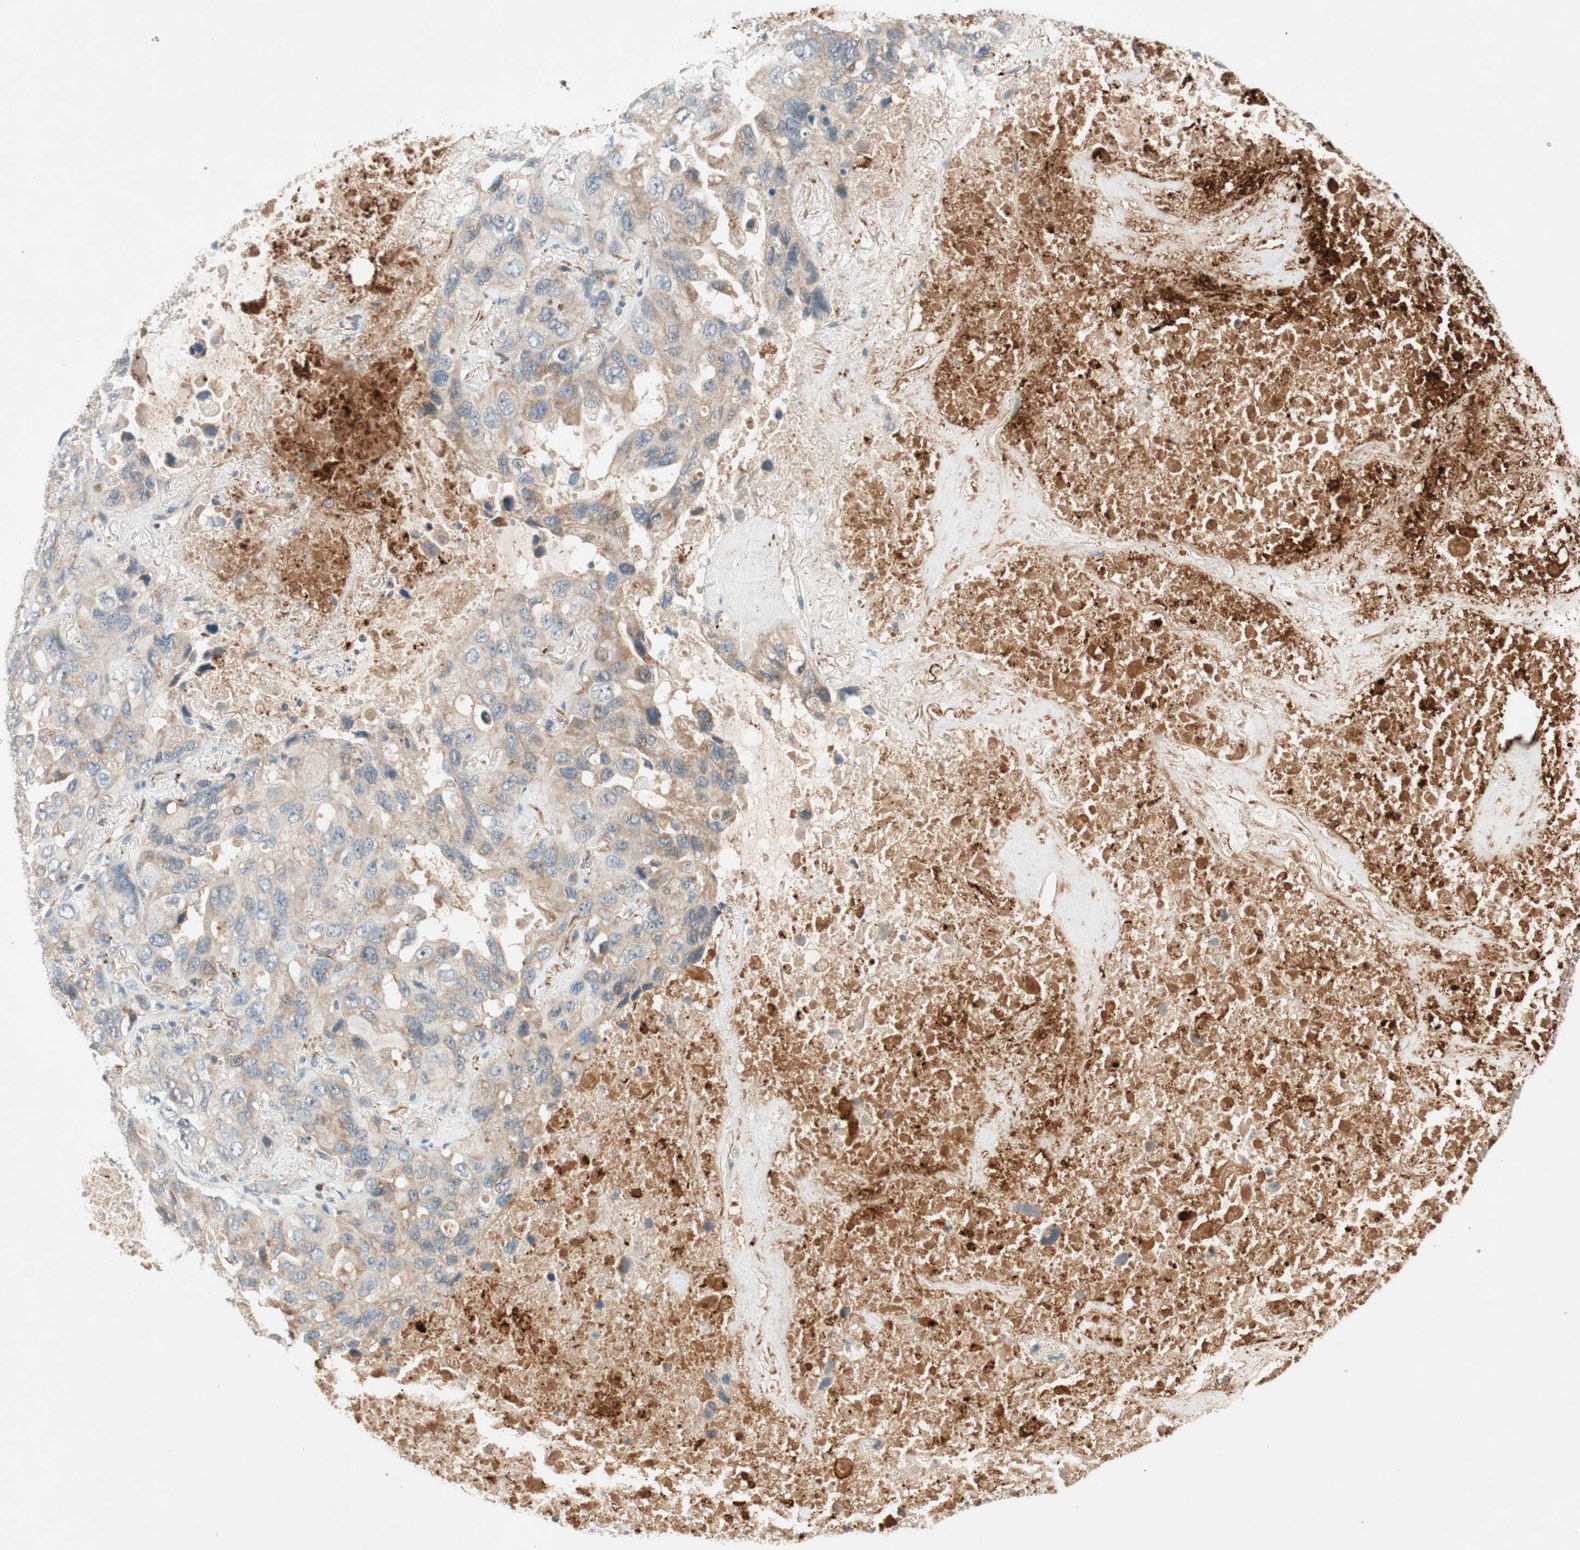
{"staining": {"intensity": "weak", "quantity": "25%-75%", "location": "cytoplasmic/membranous"}, "tissue": "lung cancer", "cell_type": "Tumor cells", "image_type": "cancer", "snomed": [{"axis": "morphology", "description": "Squamous cell carcinoma, NOS"}, {"axis": "topography", "description": "Lung"}], "caption": "Weak cytoplasmic/membranous protein expression is seen in about 25%-75% of tumor cells in lung cancer (squamous cell carcinoma).", "gene": "EPHA6", "patient": {"sex": "female", "age": 73}}